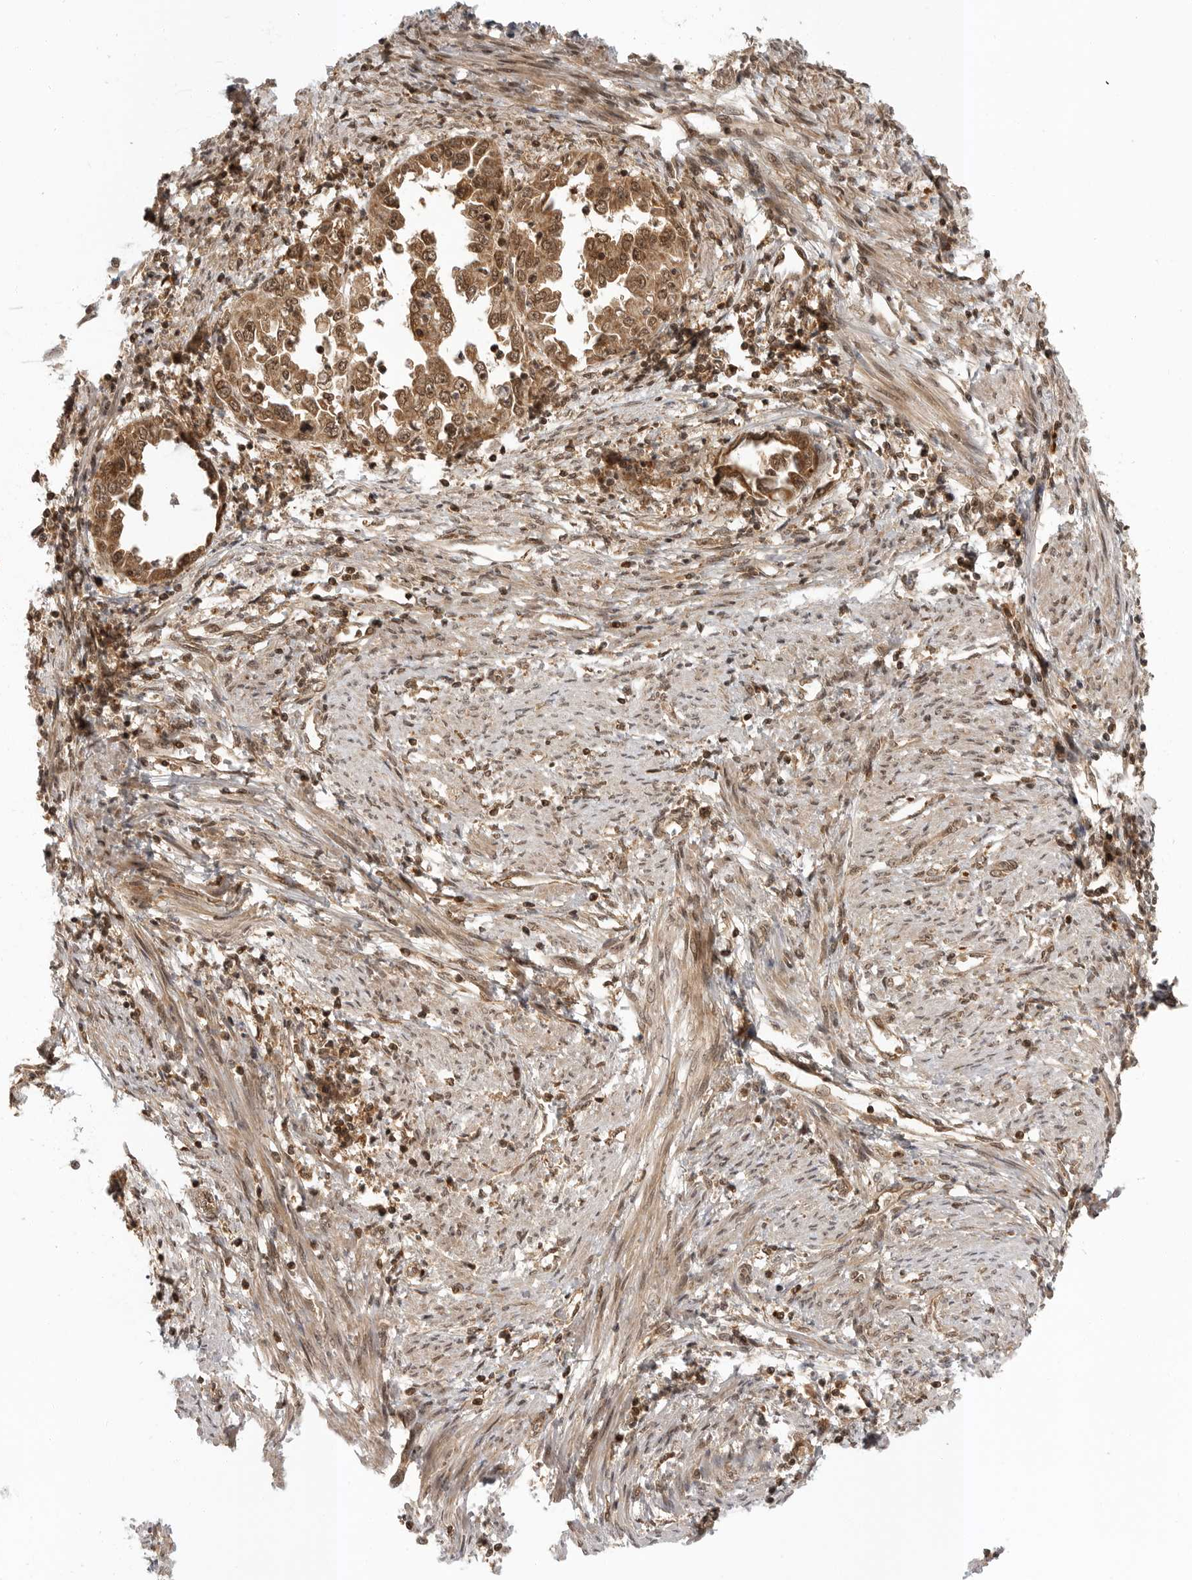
{"staining": {"intensity": "moderate", "quantity": ">75%", "location": "cytoplasmic/membranous,nuclear"}, "tissue": "endometrial cancer", "cell_type": "Tumor cells", "image_type": "cancer", "snomed": [{"axis": "morphology", "description": "Adenocarcinoma, NOS"}, {"axis": "topography", "description": "Endometrium"}], "caption": "Approximately >75% of tumor cells in human adenocarcinoma (endometrial) display moderate cytoplasmic/membranous and nuclear protein expression as visualized by brown immunohistochemical staining.", "gene": "SZRD1", "patient": {"sex": "female", "age": 85}}